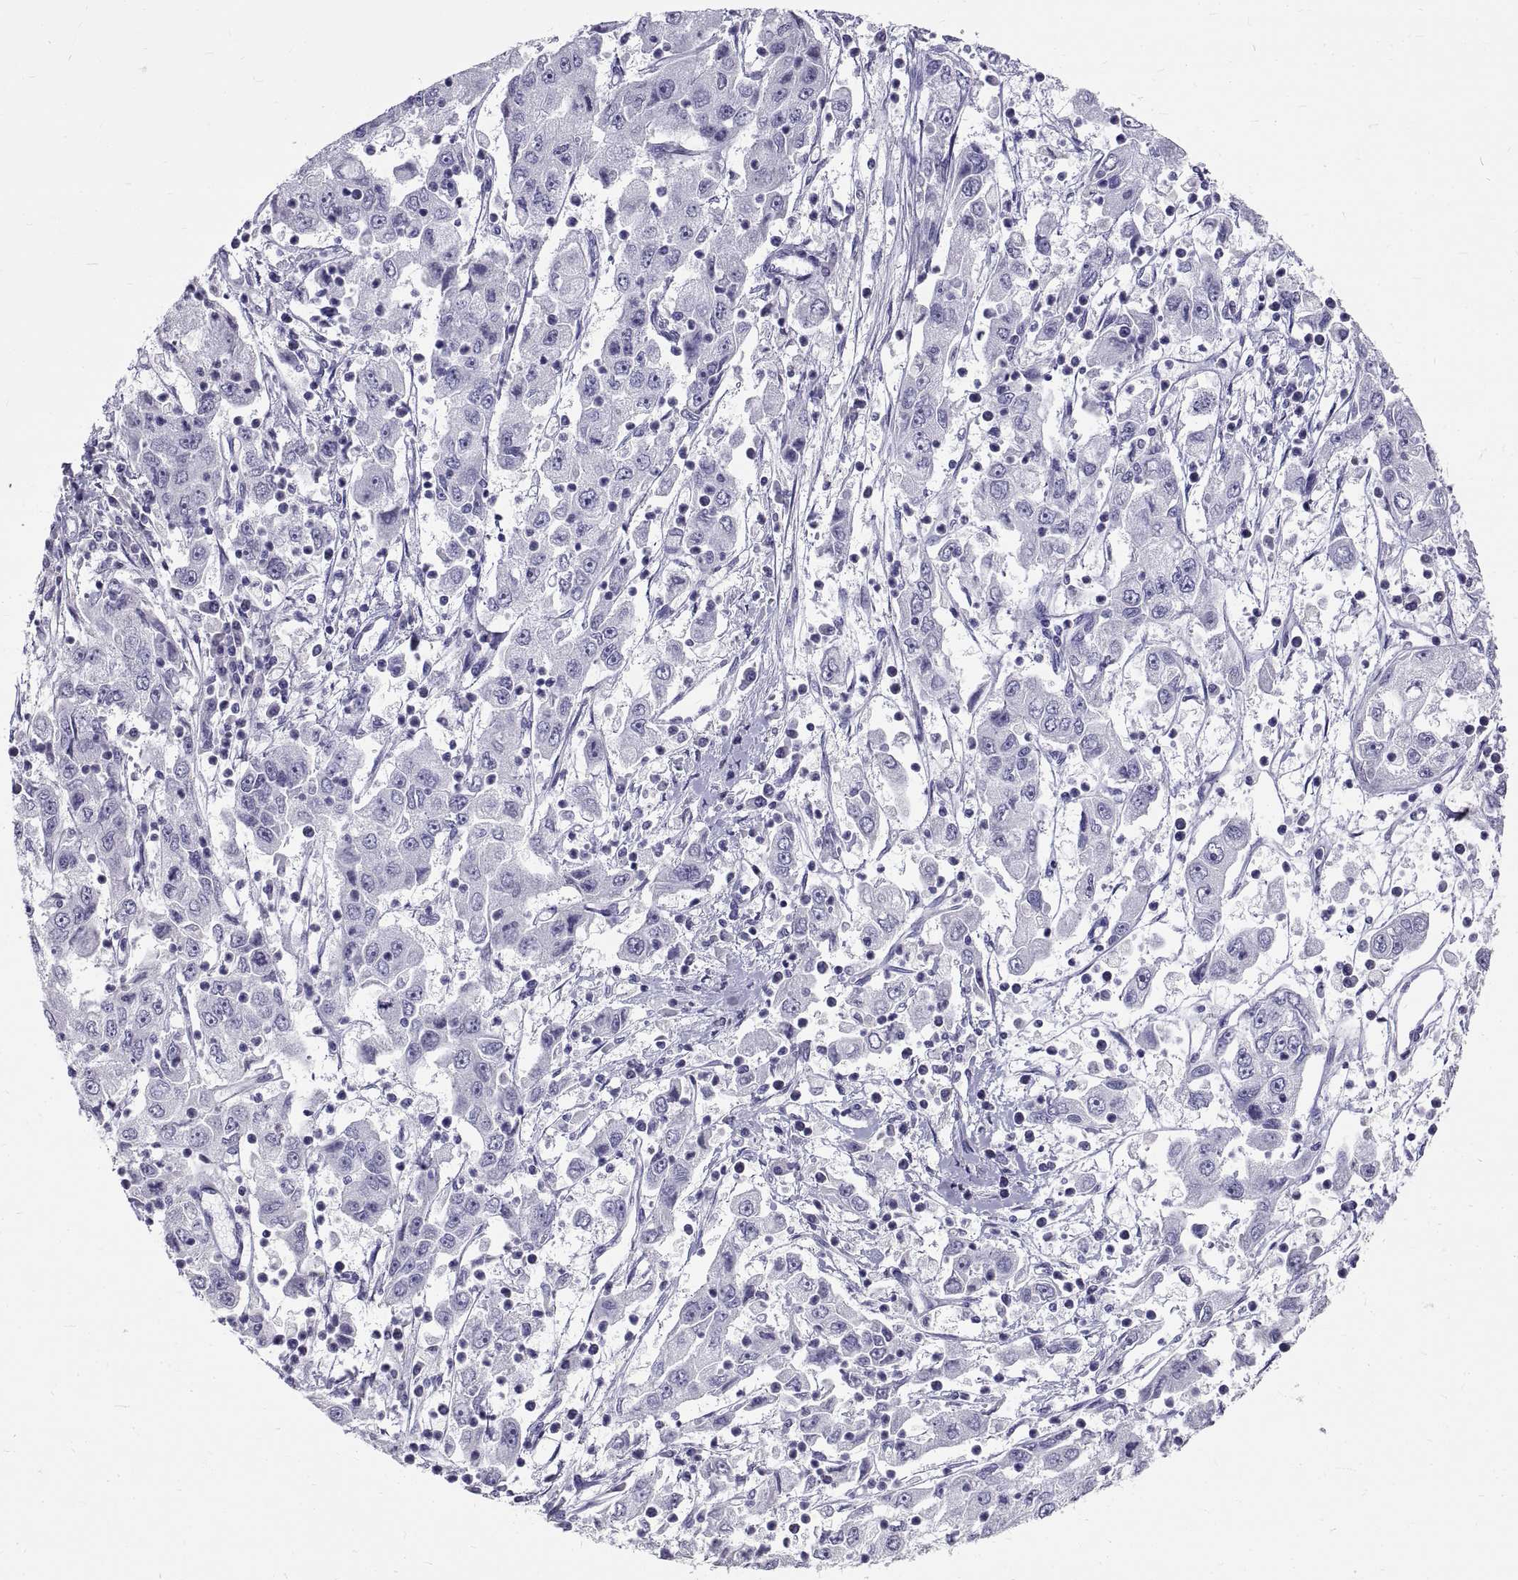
{"staining": {"intensity": "negative", "quantity": "none", "location": "none"}, "tissue": "cervical cancer", "cell_type": "Tumor cells", "image_type": "cancer", "snomed": [{"axis": "morphology", "description": "Squamous cell carcinoma, NOS"}, {"axis": "topography", "description": "Cervix"}], "caption": "The IHC image has no significant expression in tumor cells of squamous cell carcinoma (cervical) tissue. The staining was performed using DAB (3,3'-diaminobenzidine) to visualize the protein expression in brown, while the nuclei were stained in blue with hematoxylin (Magnification: 20x).", "gene": "GNG12", "patient": {"sex": "female", "age": 36}}